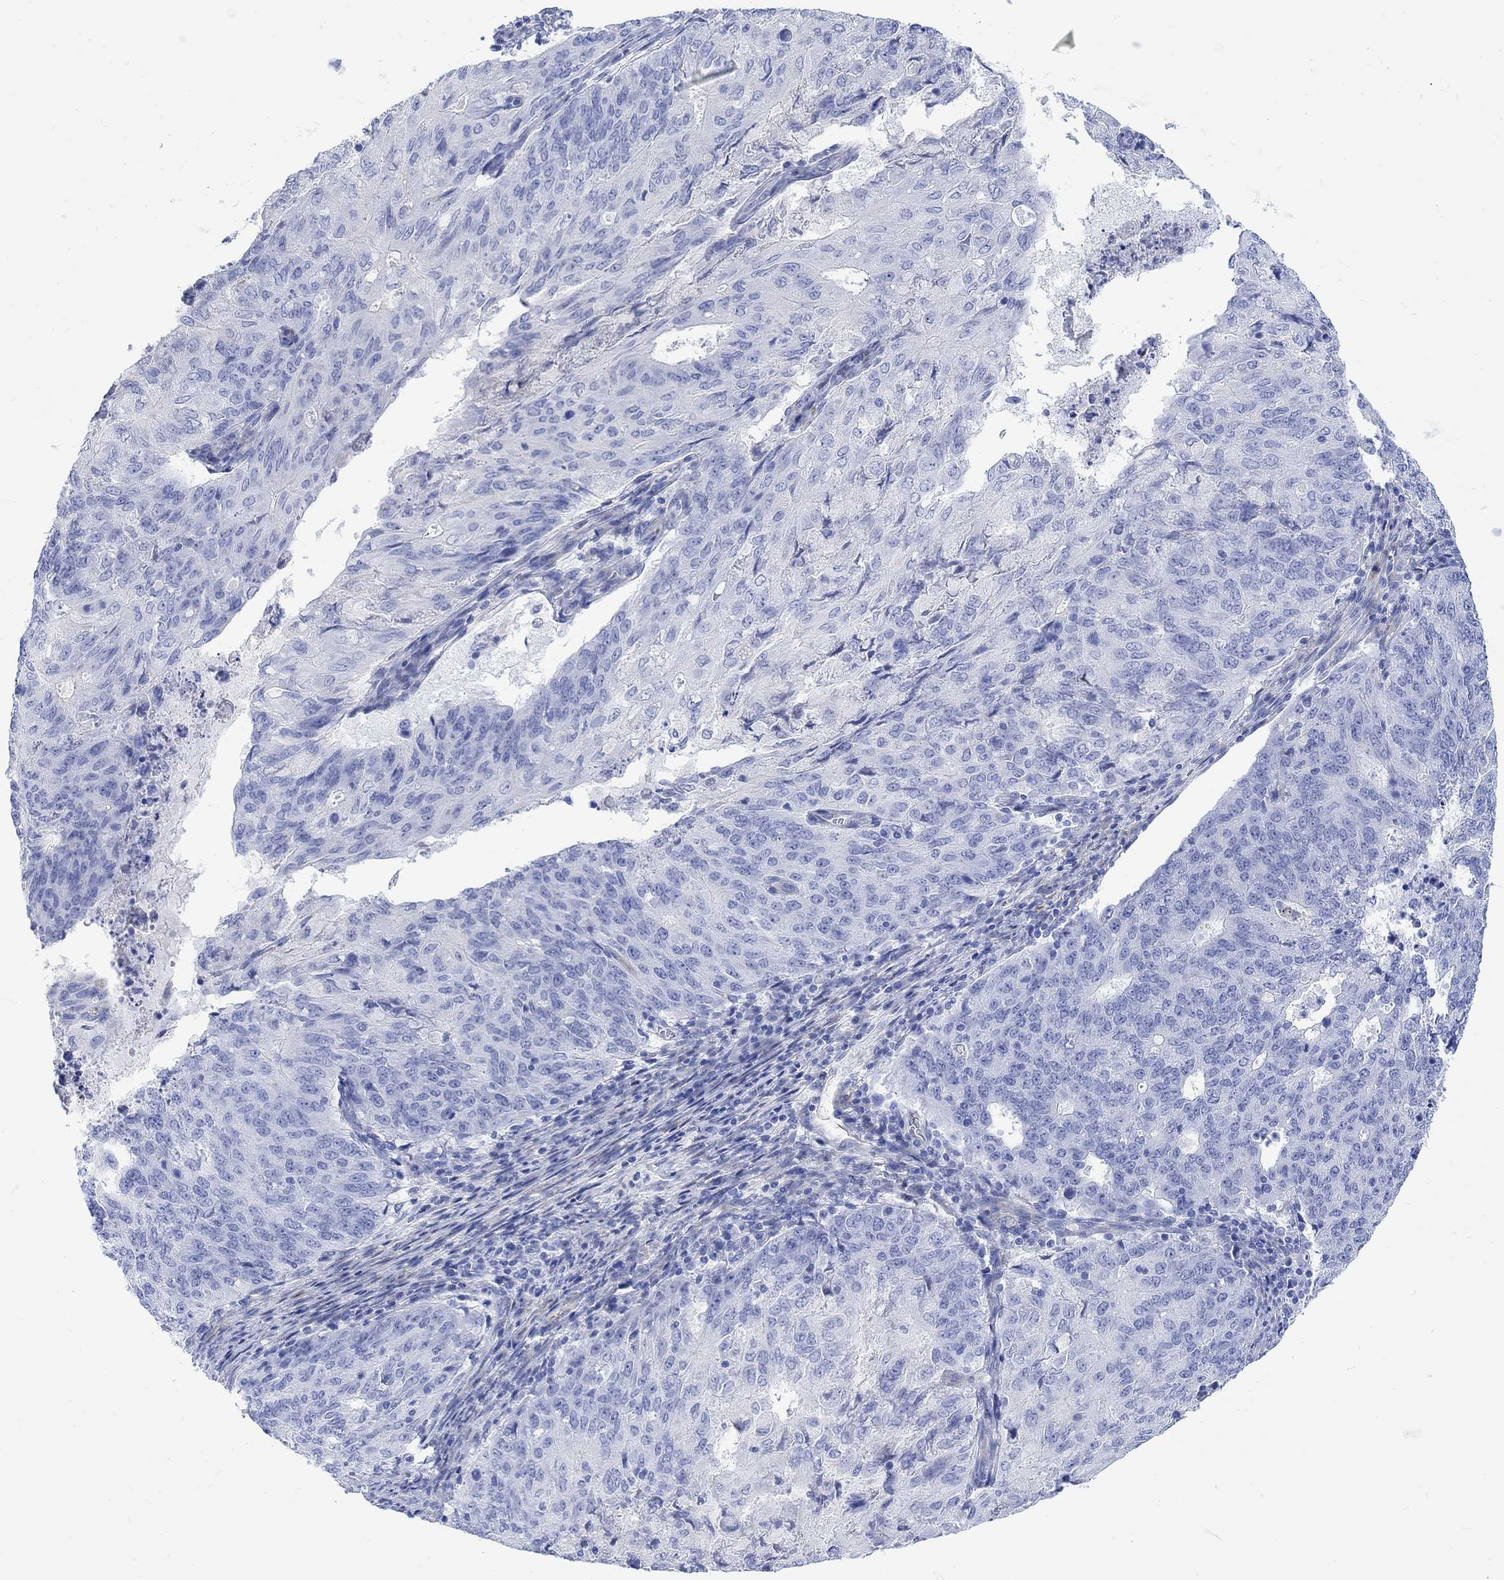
{"staining": {"intensity": "negative", "quantity": "none", "location": "none"}, "tissue": "endometrial cancer", "cell_type": "Tumor cells", "image_type": "cancer", "snomed": [{"axis": "morphology", "description": "Adenocarcinoma, NOS"}, {"axis": "topography", "description": "Endometrium"}], "caption": "Endometrial cancer (adenocarcinoma) was stained to show a protein in brown. There is no significant staining in tumor cells. (DAB immunohistochemistry (IHC) visualized using brightfield microscopy, high magnification).", "gene": "MYL1", "patient": {"sex": "female", "age": 82}}